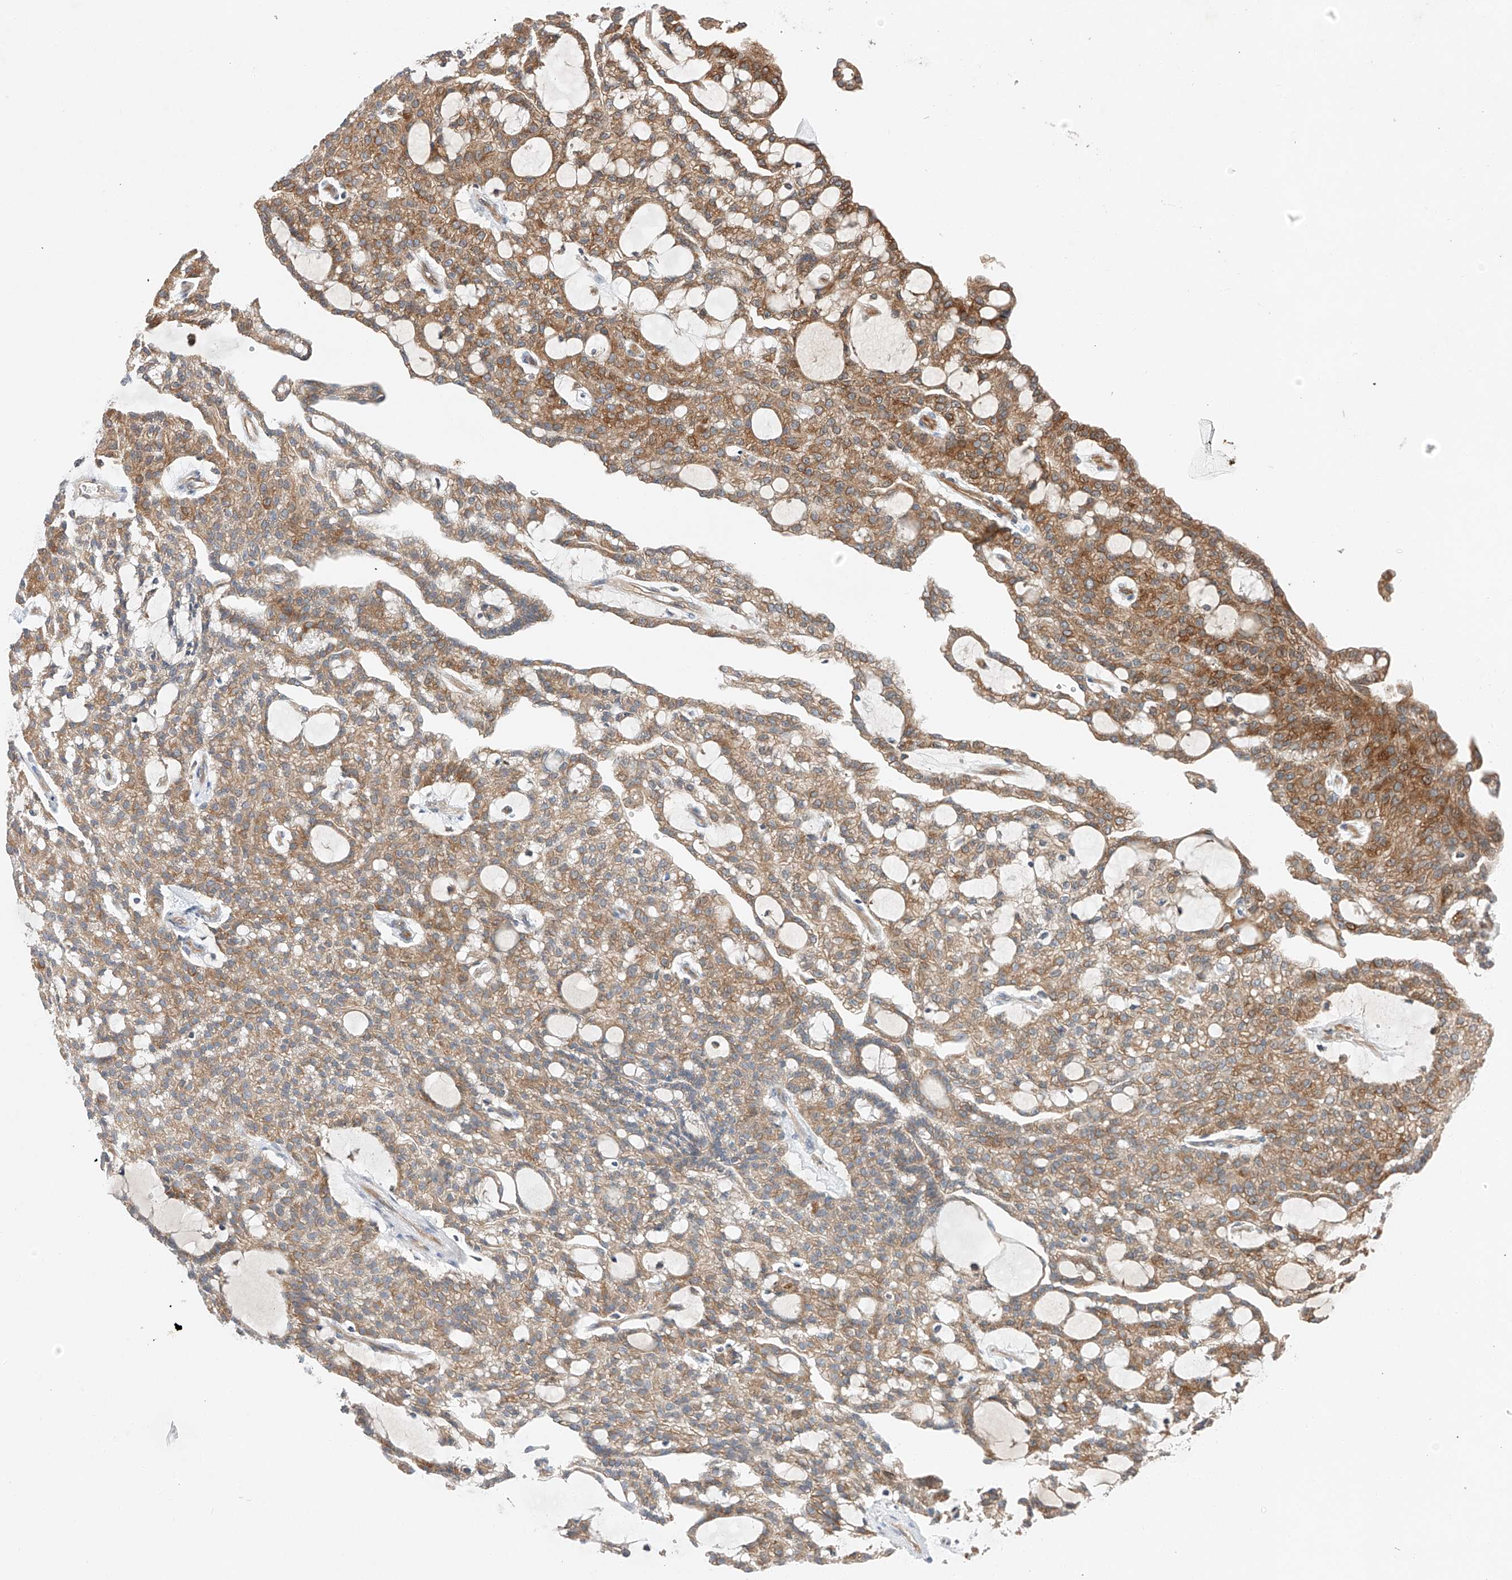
{"staining": {"intensity": "moderate", "quantity": ">75%", "location": "cytoplasmic/membranous"}, "tissue": "renal cancer", "cell_type": "Tumor cells", "image_type": "cancer", "snomed": [{"axis": "morphology", "description": "Adenocarcinoma, NOS"}, {"axis": "topography", "description": "Kidney"}], "caption": "This histopathology image displays renal cancer stained with immunohistochemistry (IHC) to label a protein in brown. The cytoplasmic/membranous of tumor cells show moderate positivity for the protein. Nuclei are counter-stained blue.", "gene": "RUSC1", "patient": {"sex": "male", "age": 63}}